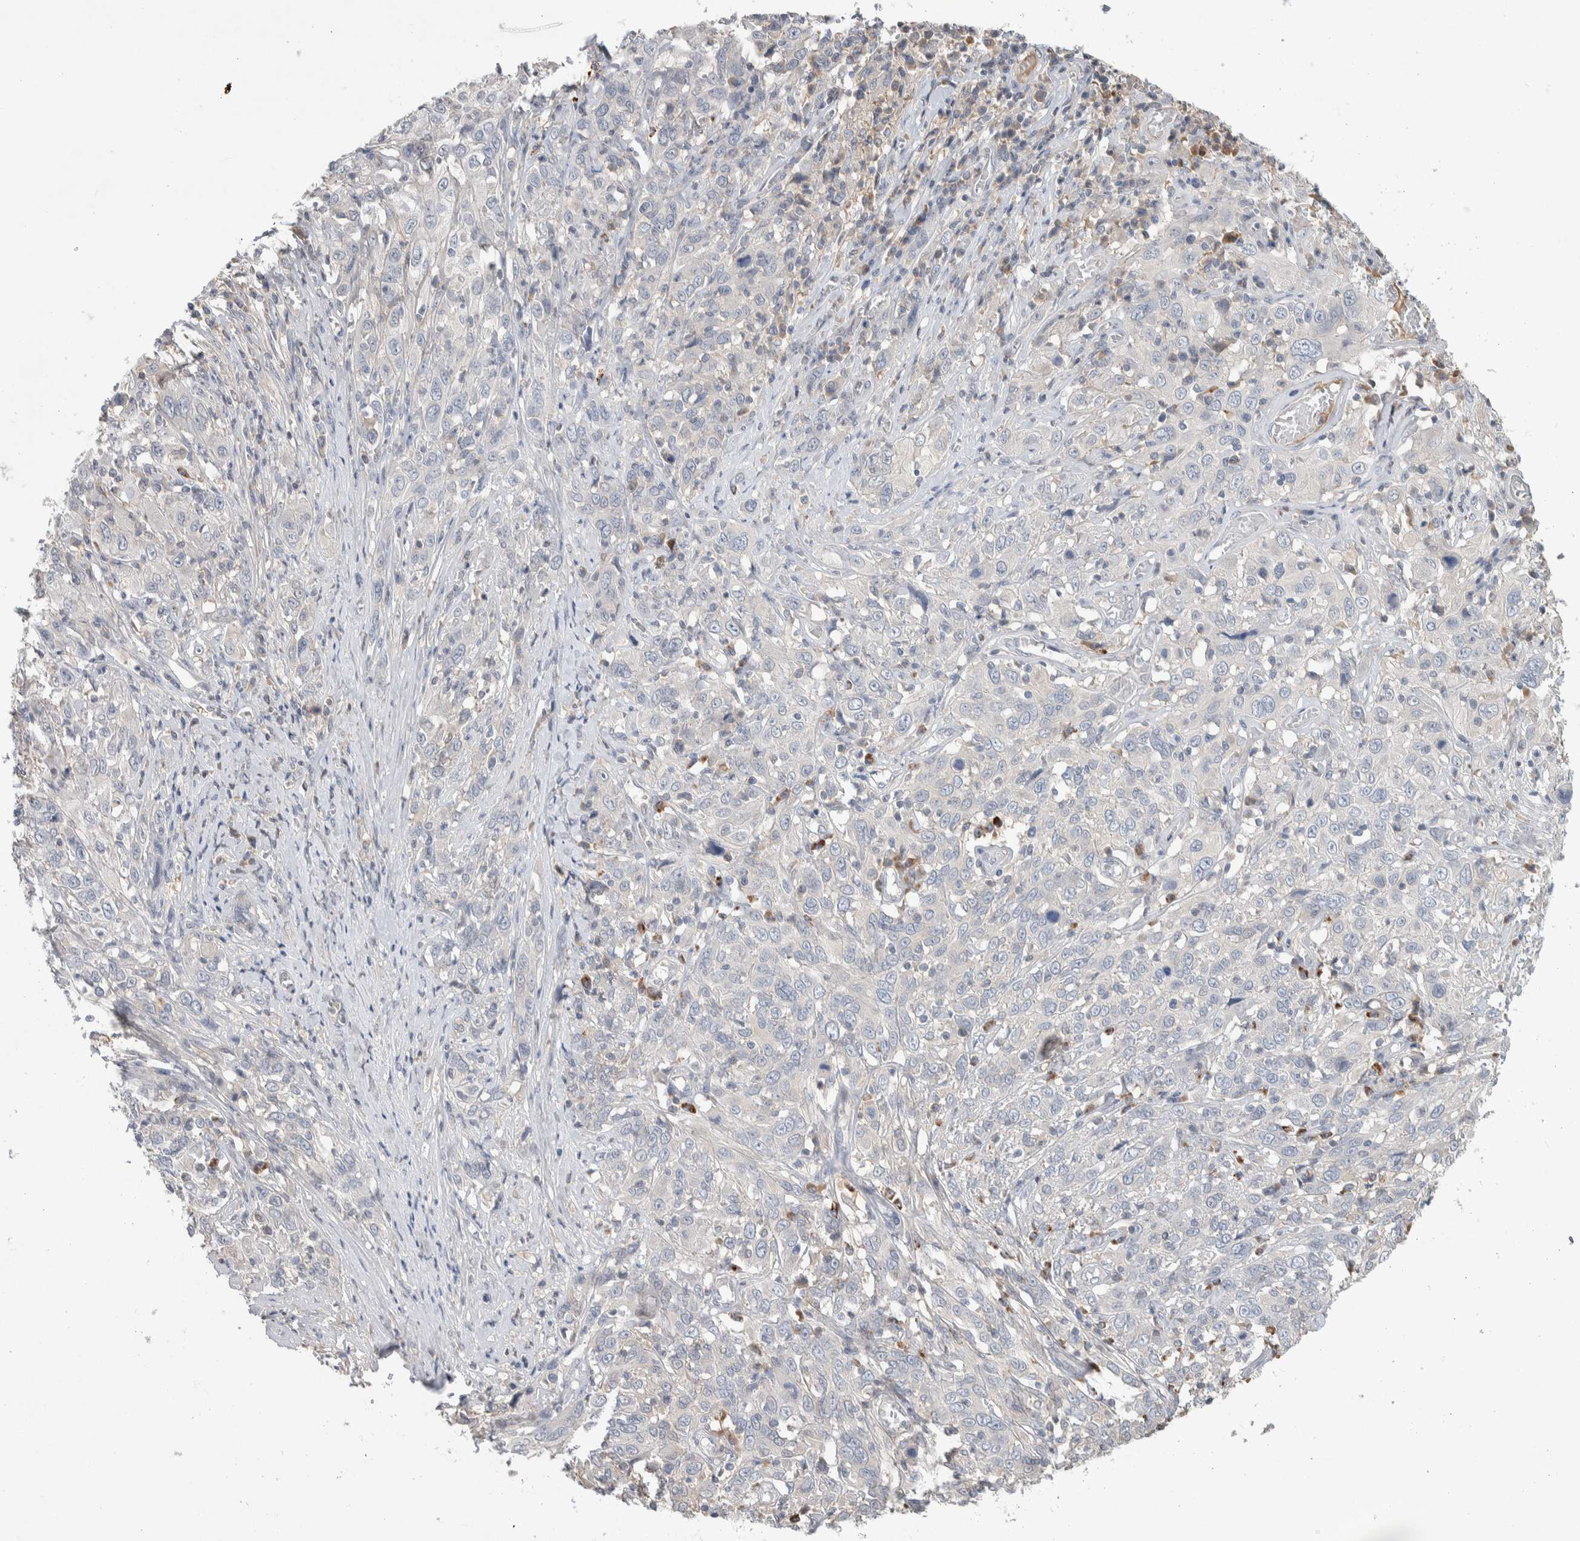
{"staining": {"intensity": "negative", "quantity": "none", "location": "none"}, "tissue": "cervical cancer", "cell_type": "Tumor cells", "image_type": "cancer", "snomed": [{"axis": "morphology", "description": "Squamous cell carcinoma, NOS"}, {"axis": "topography", "description": "Cervix"}], "caption": "DAB immunohistochemical staining of cervical cancer shows no significant expression in tumor cells.", "gene": "DEPTOR", "patient": {"sex": "female", "age": 46}}